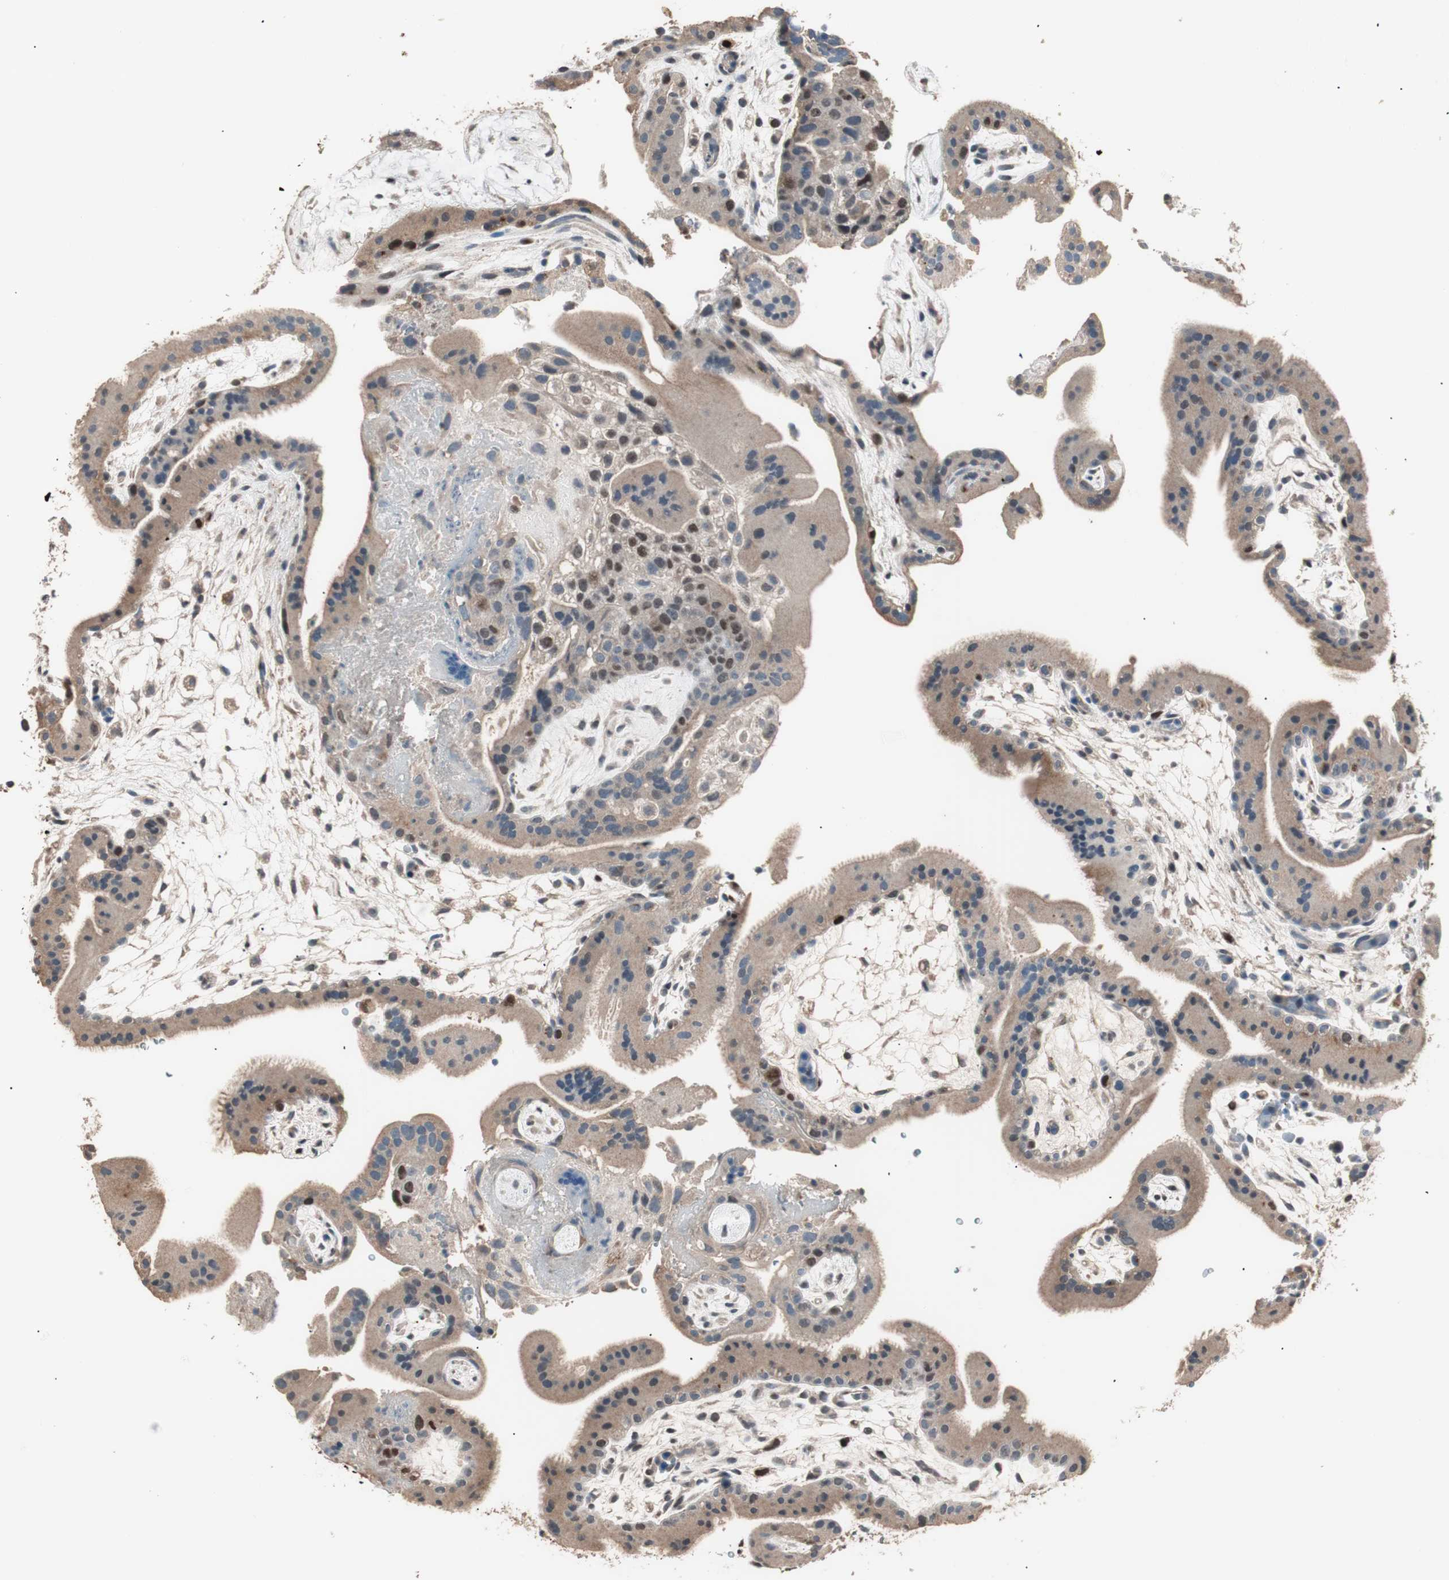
{"staining": {"intensity": "moderate", "quantity": ">75%", "location": "cytoplasmic/membranous,nuclear"}, "tissue": "placenta", "cell_type": "Decidual cells", "image_type": "normal", "snomed": [{"axis": "morphology", "description": "Normal tissue, NOS"}, {"axis": "topography", "description": "Placenta"}], "caption": "Placenta stained for a protein (brown) reveals moderate cytoplasmic/membranous,nuclear positive staining in approximately >75% of decidual cells.", "gene": "NFRKB", "patient": {"sex": "female", "age": 19}}